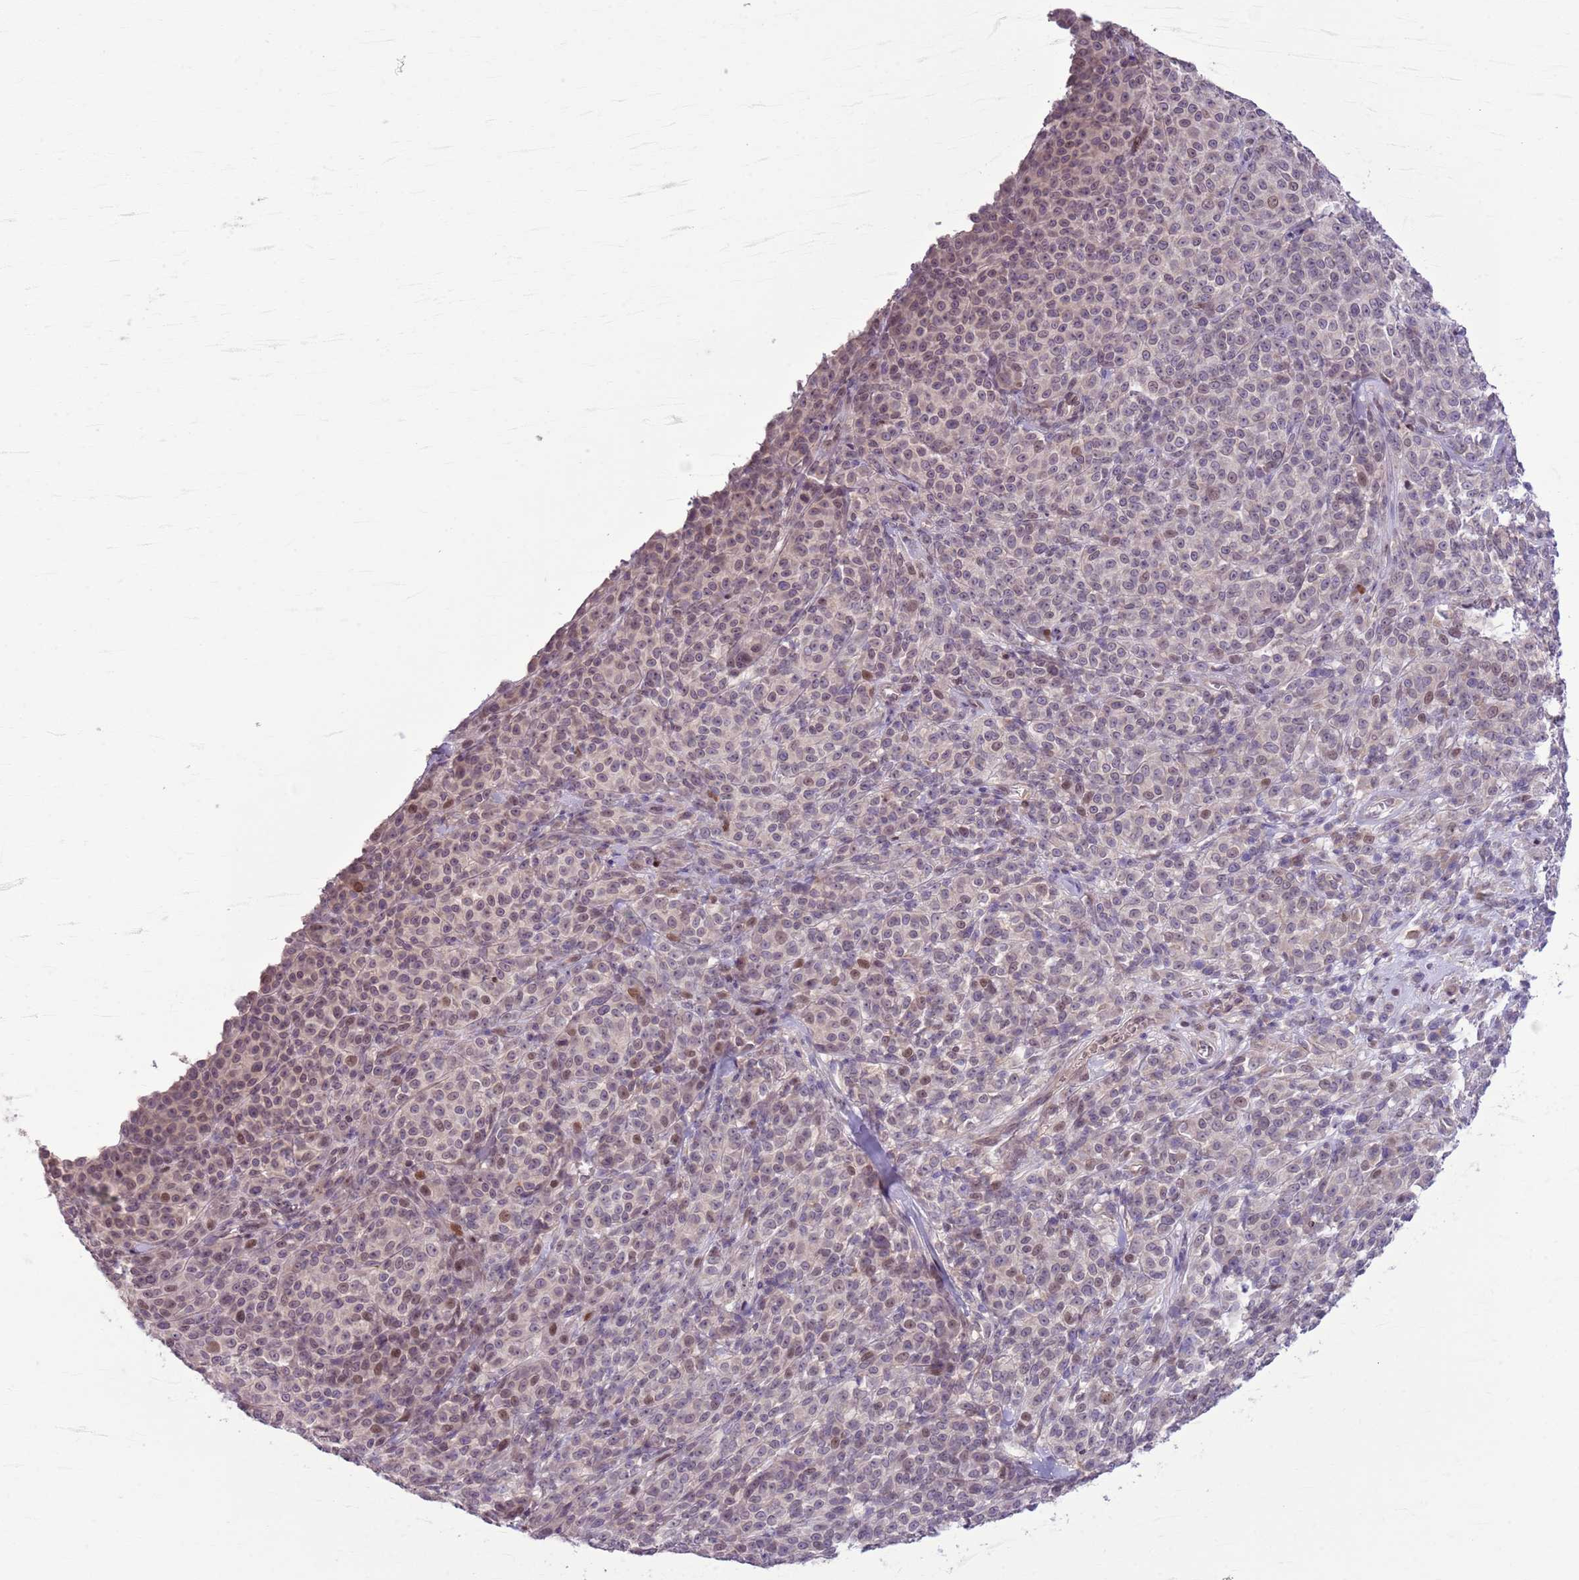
{"staining": {"intensity": "weak", "quantity": "25%-75%", "location": "nuclear"}, "tissue": "melanoma", "cell_type": "Tumor cells", "image_type": "cancer", "snomed": [{"axis": "morphology", "description": "Normal tissue, NOS"}, {"axis": "morphology", "description": "Malignant melanoma, NOS"}, {"axis": "topography", "description": "Skin"}], "caption": "Brown immunohistochemical staining in human malignant melanoma reveals weak nuclear staining in about 25%-75% of tumor cells.", "gene": "CCND2", "patient": {"sex": "female", "age": 34}}